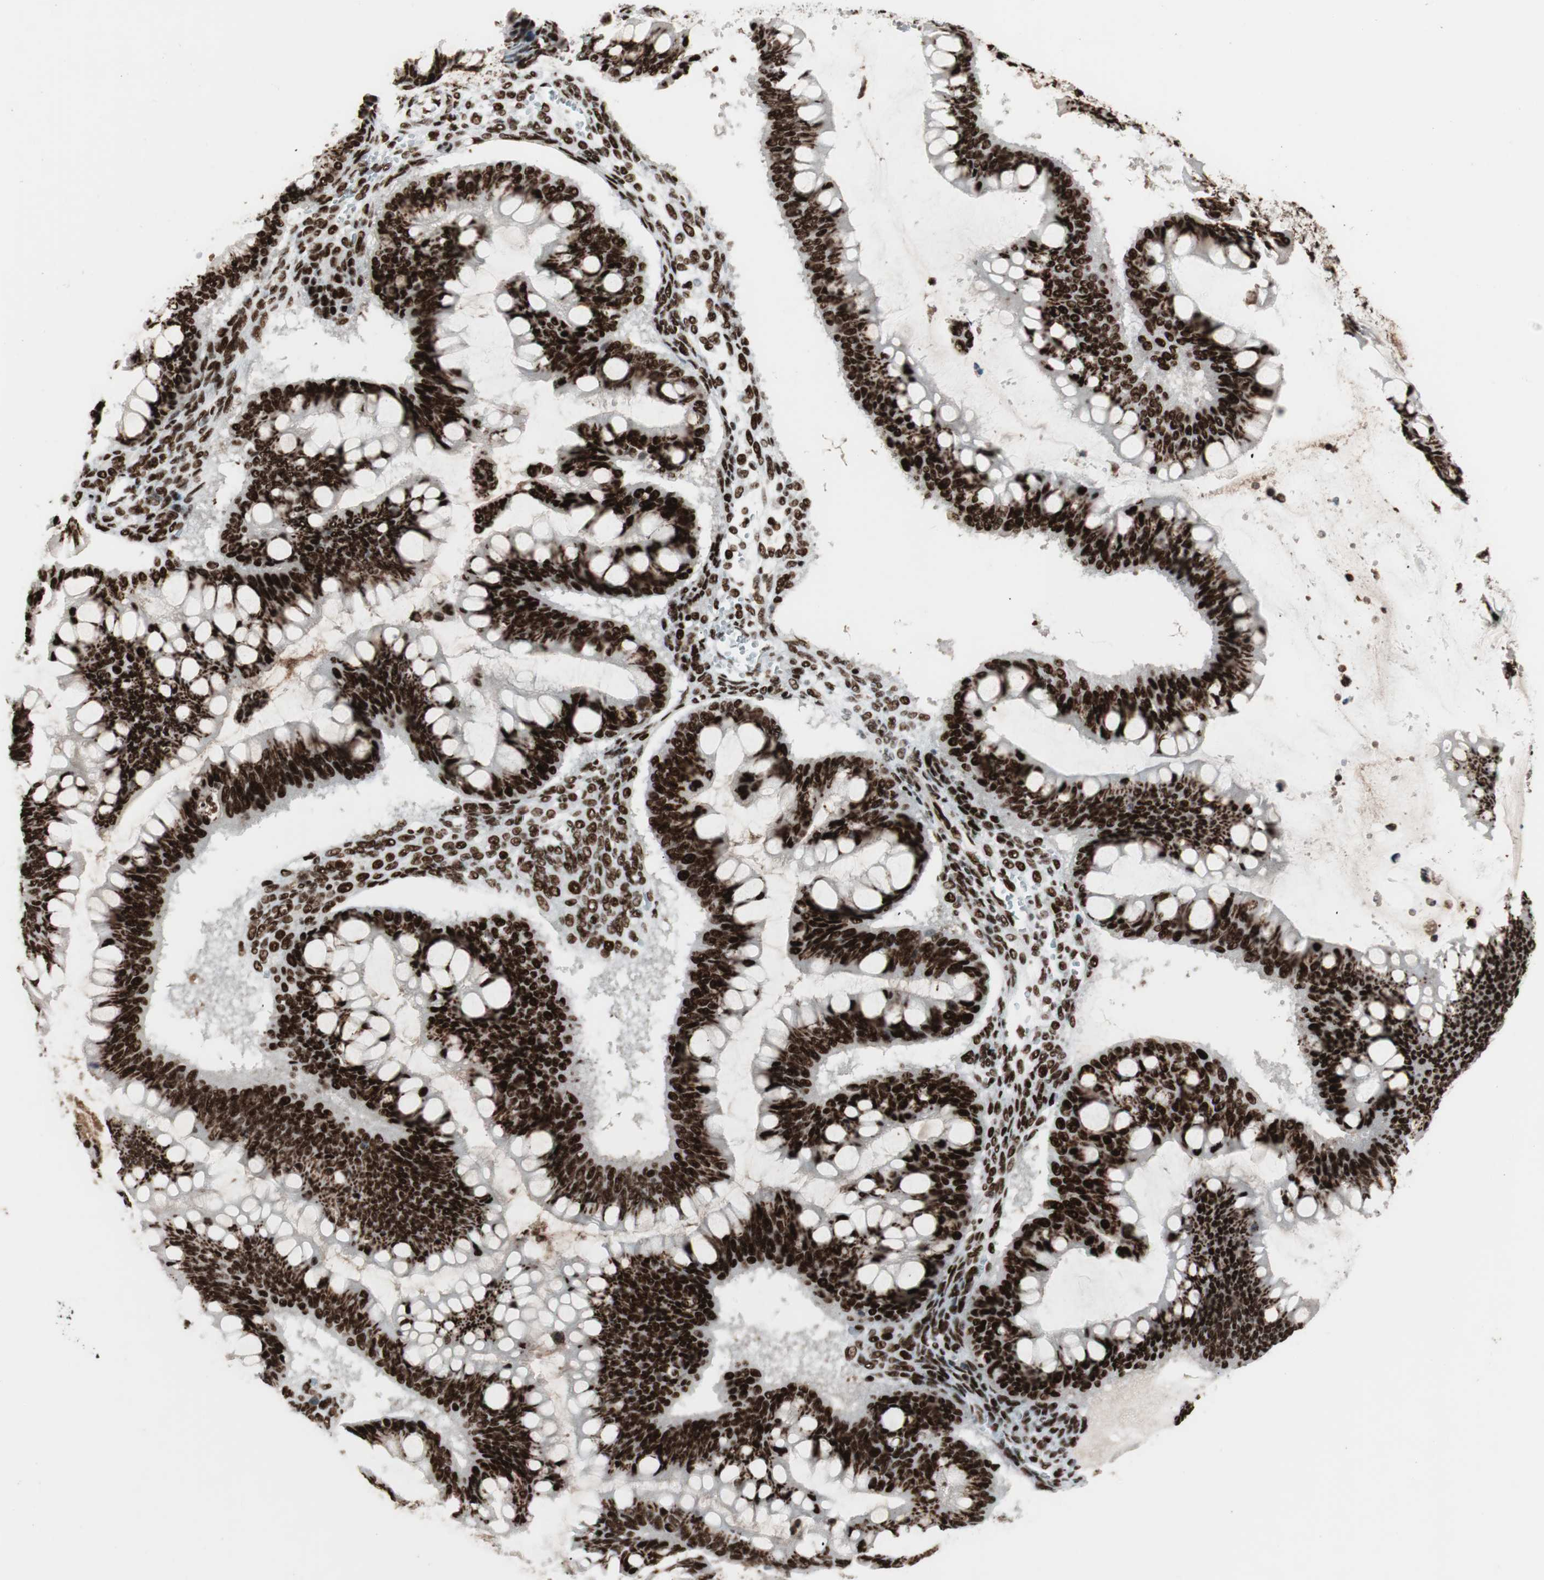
{"staining": {"intensity": "strong", "quantity": ">75%", "location": "nuclear"}, "tissue": "ovarian cancer", "cell_type": "Tumor cells", "image_type": "cancer", "snomed": [{"axis": "morphology", "description": "Cystadenocarcinoma, mucinous, NOS"}, {"axis": "topography", "description": "Ovary"}], "caption": "About >75% of tumor cells in ovarian cancer (mucinous cystadenocarcinoma) reveal strong nuclear protein positivity as visualized by brown immunohistochemical staining.", "gene": "PSME3", "patient": {"sex": "female", "age": 73}}